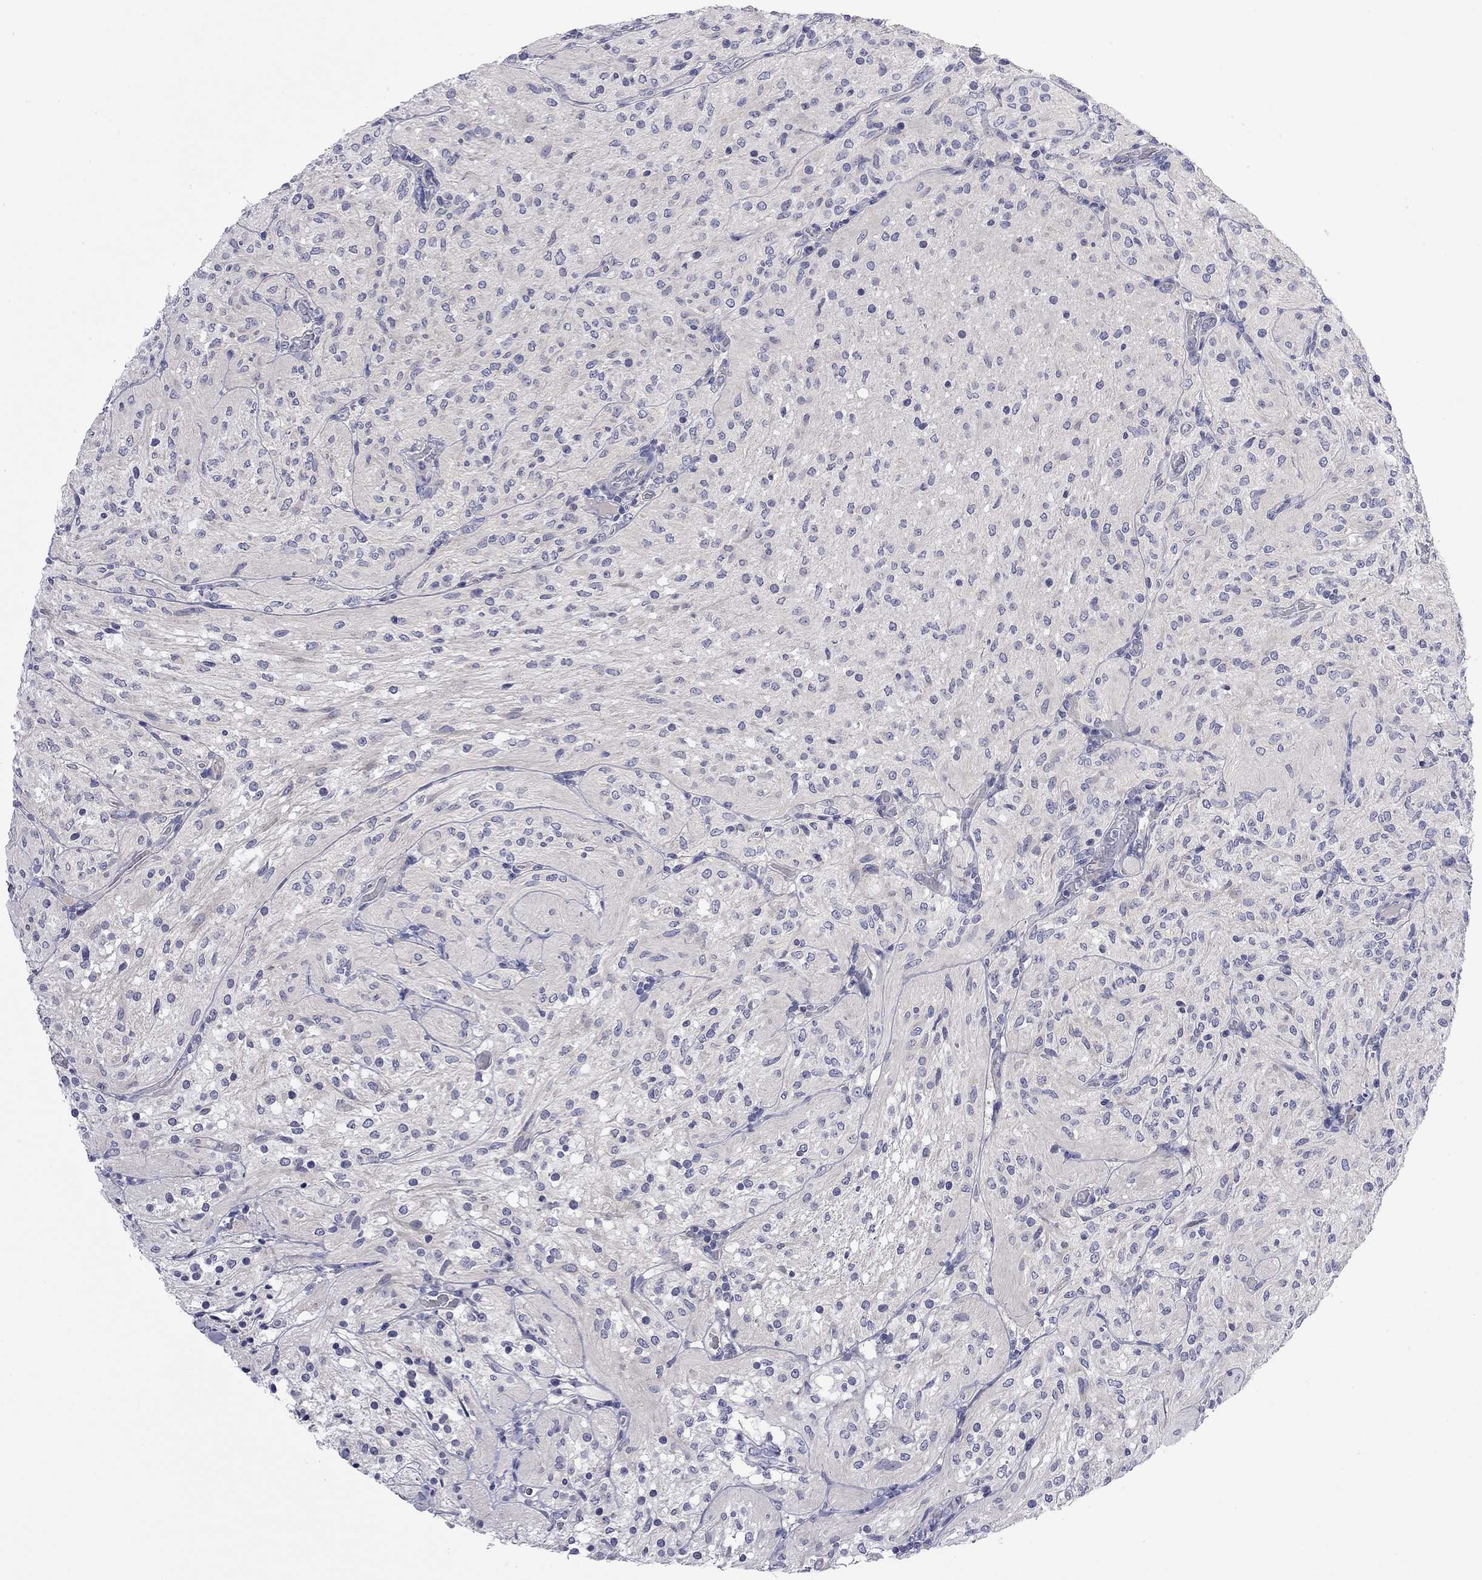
{"staining": {"intensity": "negative", "quantity": "none", "location": "none"}, "tissue": "glioma", "cell_type": "Tumor cells", "image_type": "cancer", "snomed": [{"axis": "morphology", "description": "Glioma, malignant, Low grade"}, {"axis": "topography", "description": "Brain"}], "caption": "There is no significant expression in tumor cells of malignant glioma (low-grade).", "gene": "ABCB4", "patient": {"sex": "male", "age": 3}}